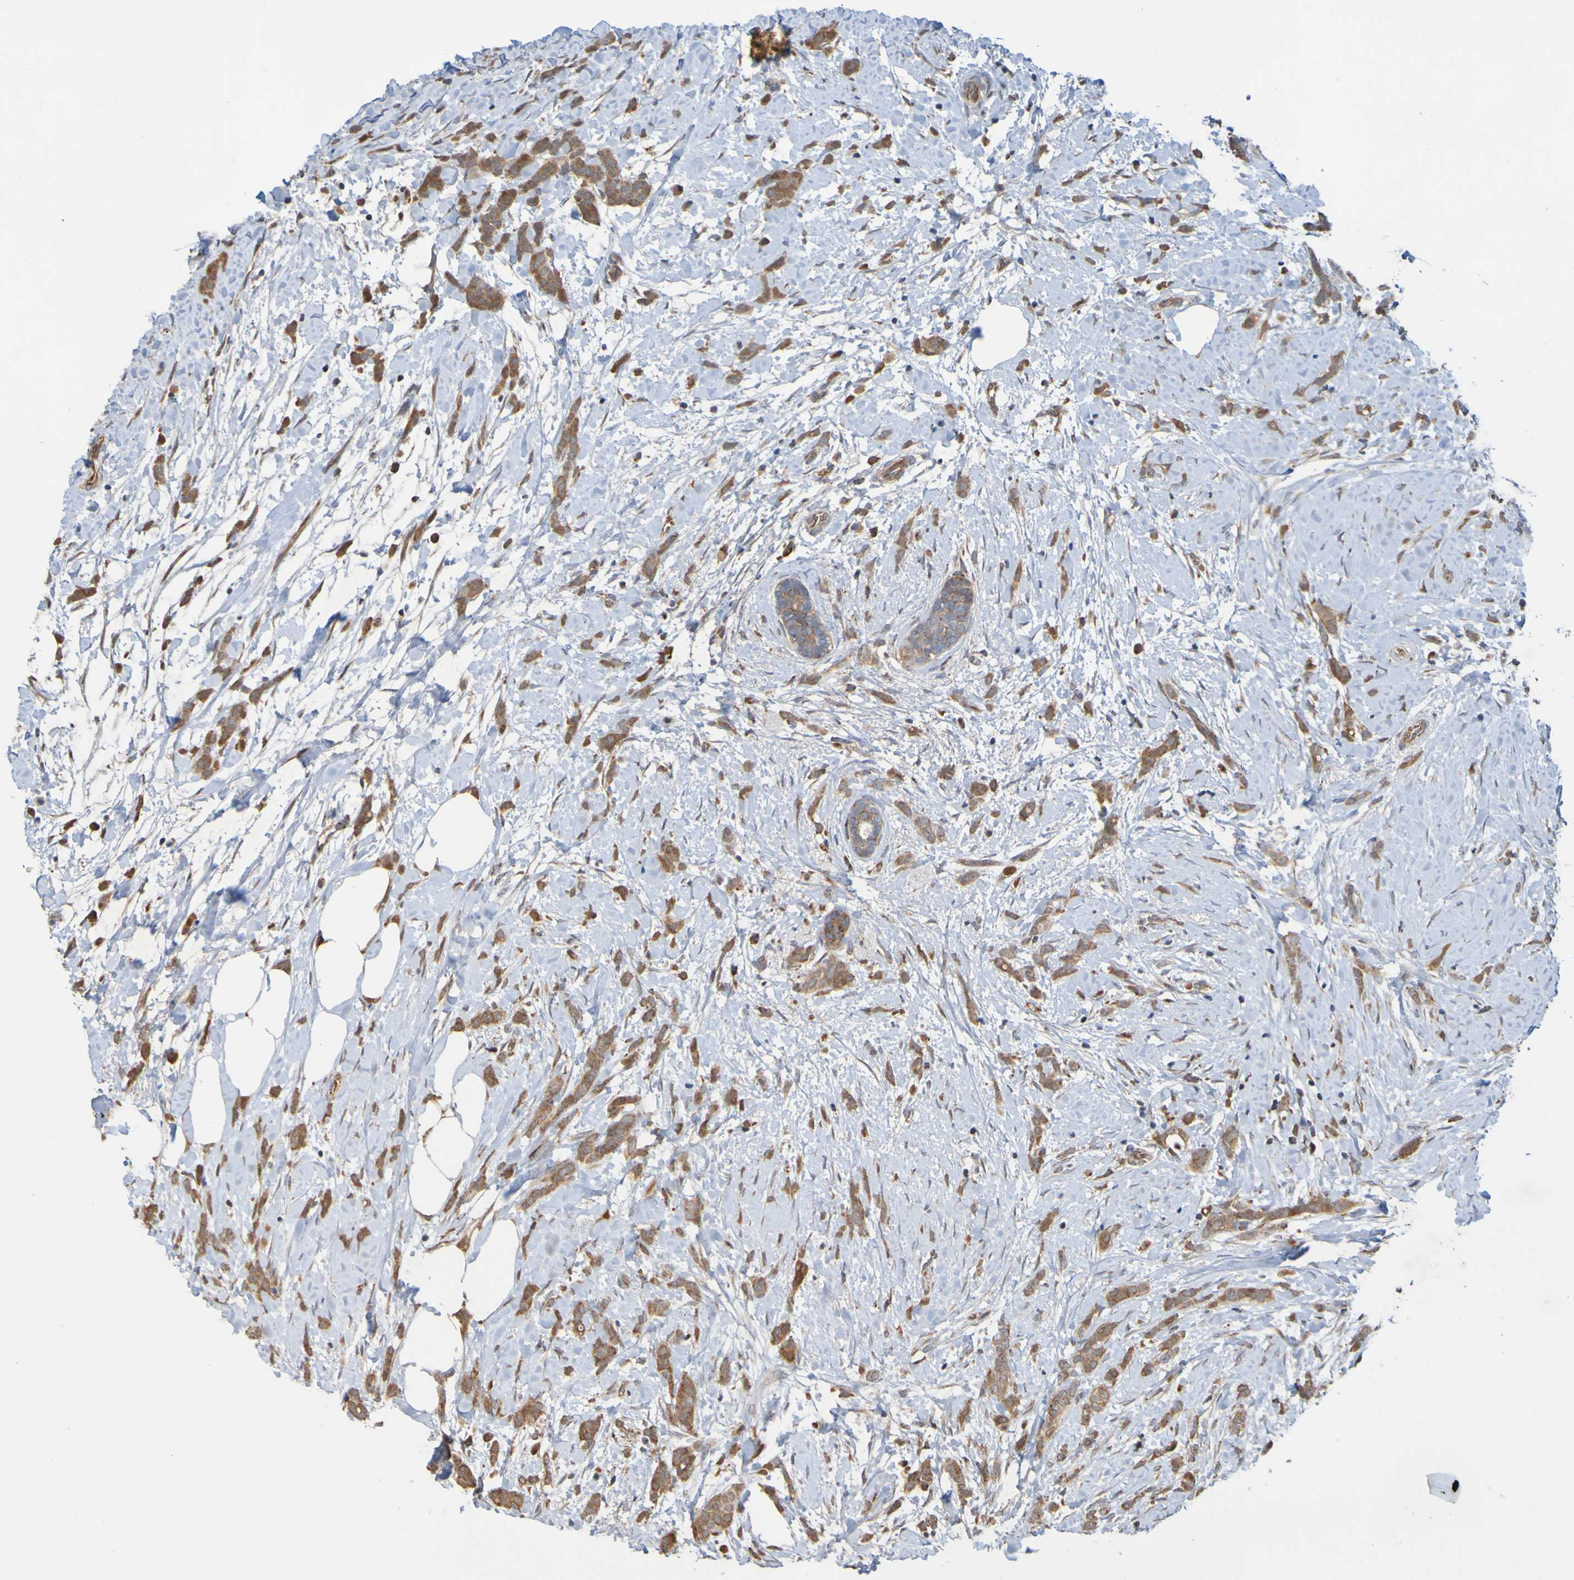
{"staining": {"intensity": "moderate", "quantity": ">75%", "location": "cytoplasmic/membranous"}, "tissue": "breast cancer", "cell_type": "Tumor cells", "image_type": "cancer", "snomed": [{"axis": "morphology", "description": "Lobular carcinoma, in situ"}, {"axis": "morphology", "description": "Lobular carcinoma"}, {"axis": "topography", "description": "Breast"}], "caption": "Brown immunohistochemical staining in human lobular carcinoma in situ (breast) shows moderate cytoplasmic/membranous expression in about >75% of tumor cells.", "gene": "TMBIM1", "patient": {"sex": "female", "age": 41}}